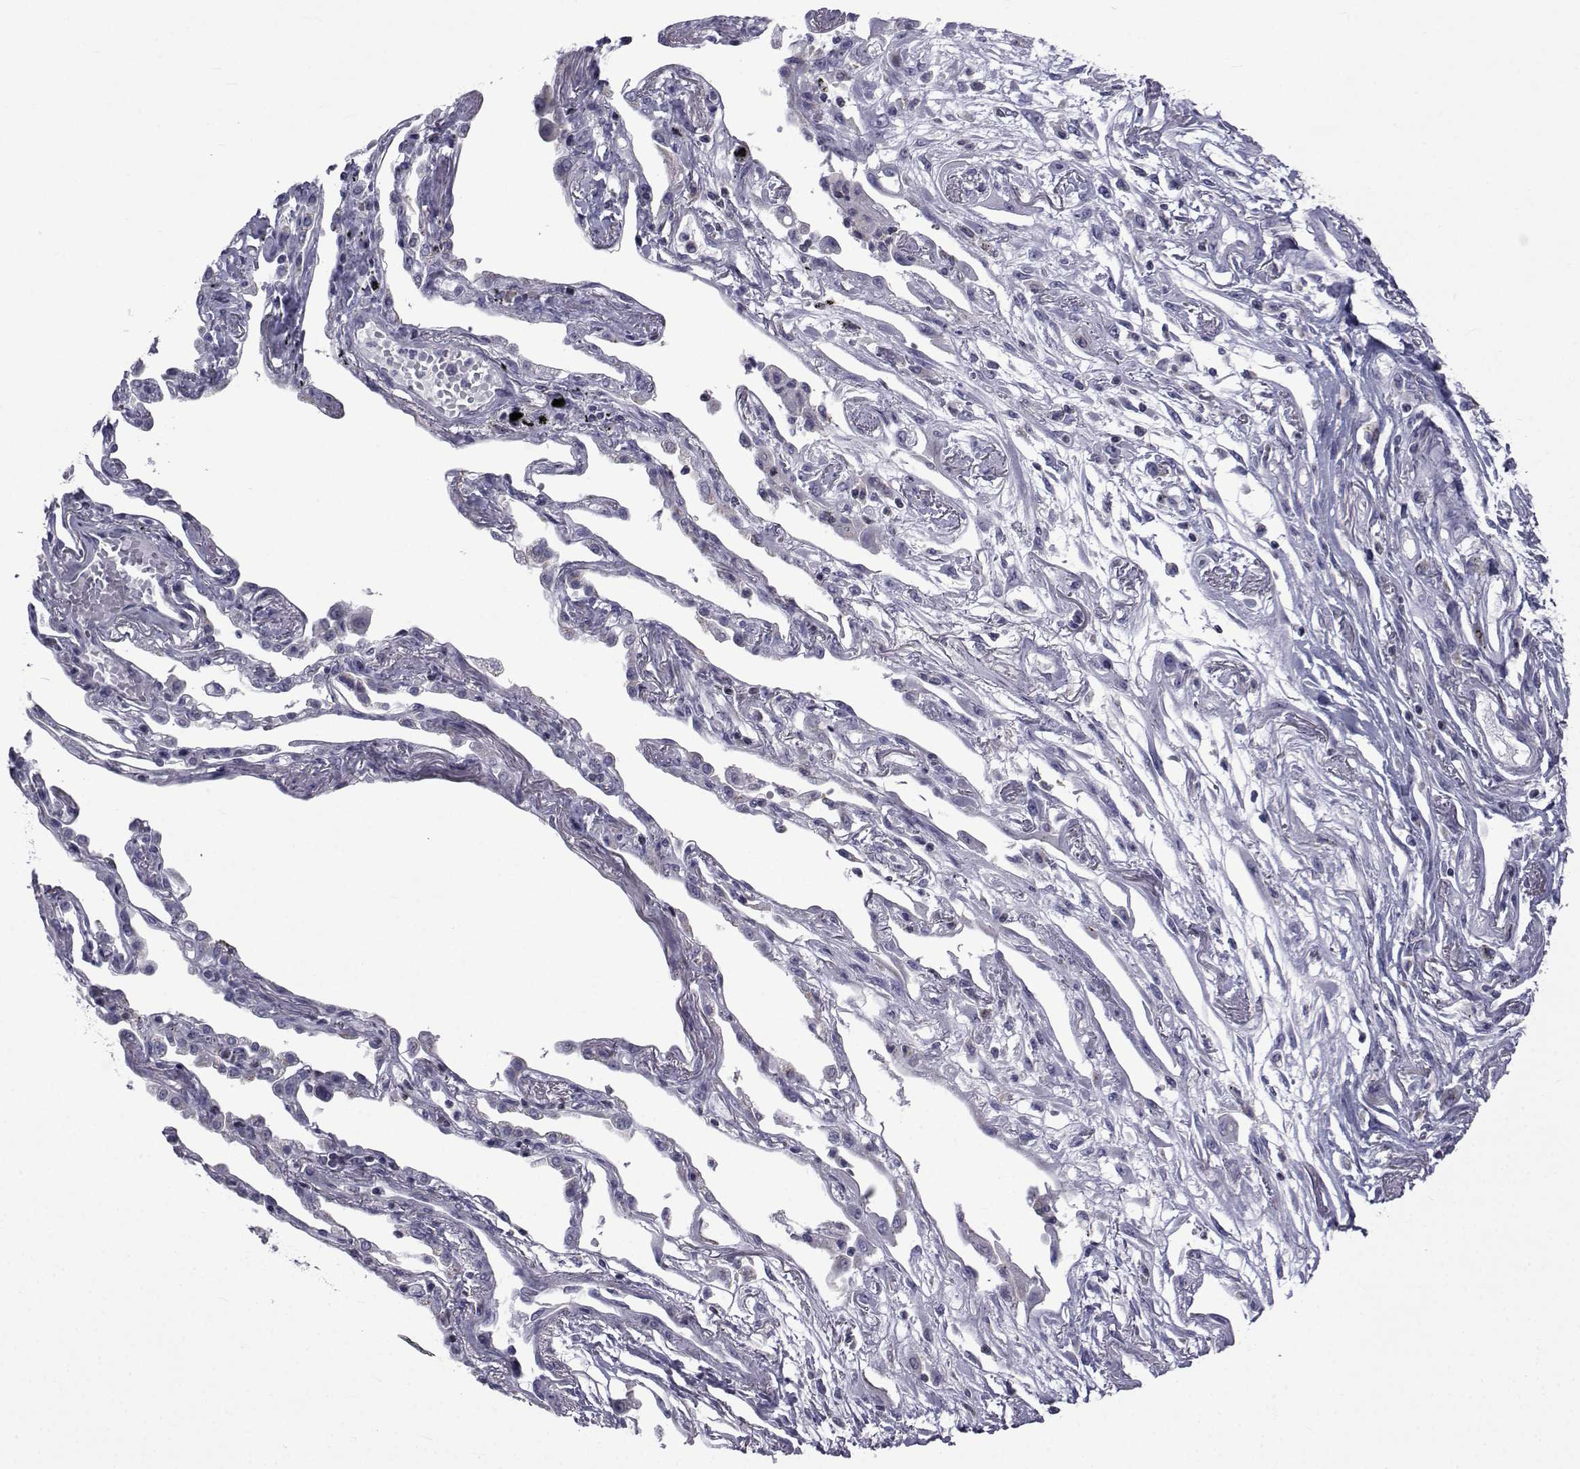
{"staining": {"intensity": "weak", "quantity": "25%-75%", "location": "cytoplasmic/membranous"}, "tissue": "lung cancer", "cell_type": "Tumor cells", "image_type": "cancer", "snomed": [{"axis": "morphology", "description": "Squamous cell carcinoma, NOS"}, {"axis": "topography", "description": "Lung"}], "caption": "This is a micrograph of immunohistochemistry (IHC) staining of lung squamous cell carcinoma, which shows weak staining in the cytoplasmic/membranous of tumor cells.", "gene": "PDE6H", "patient": {"sex": "male", "age": 73}}